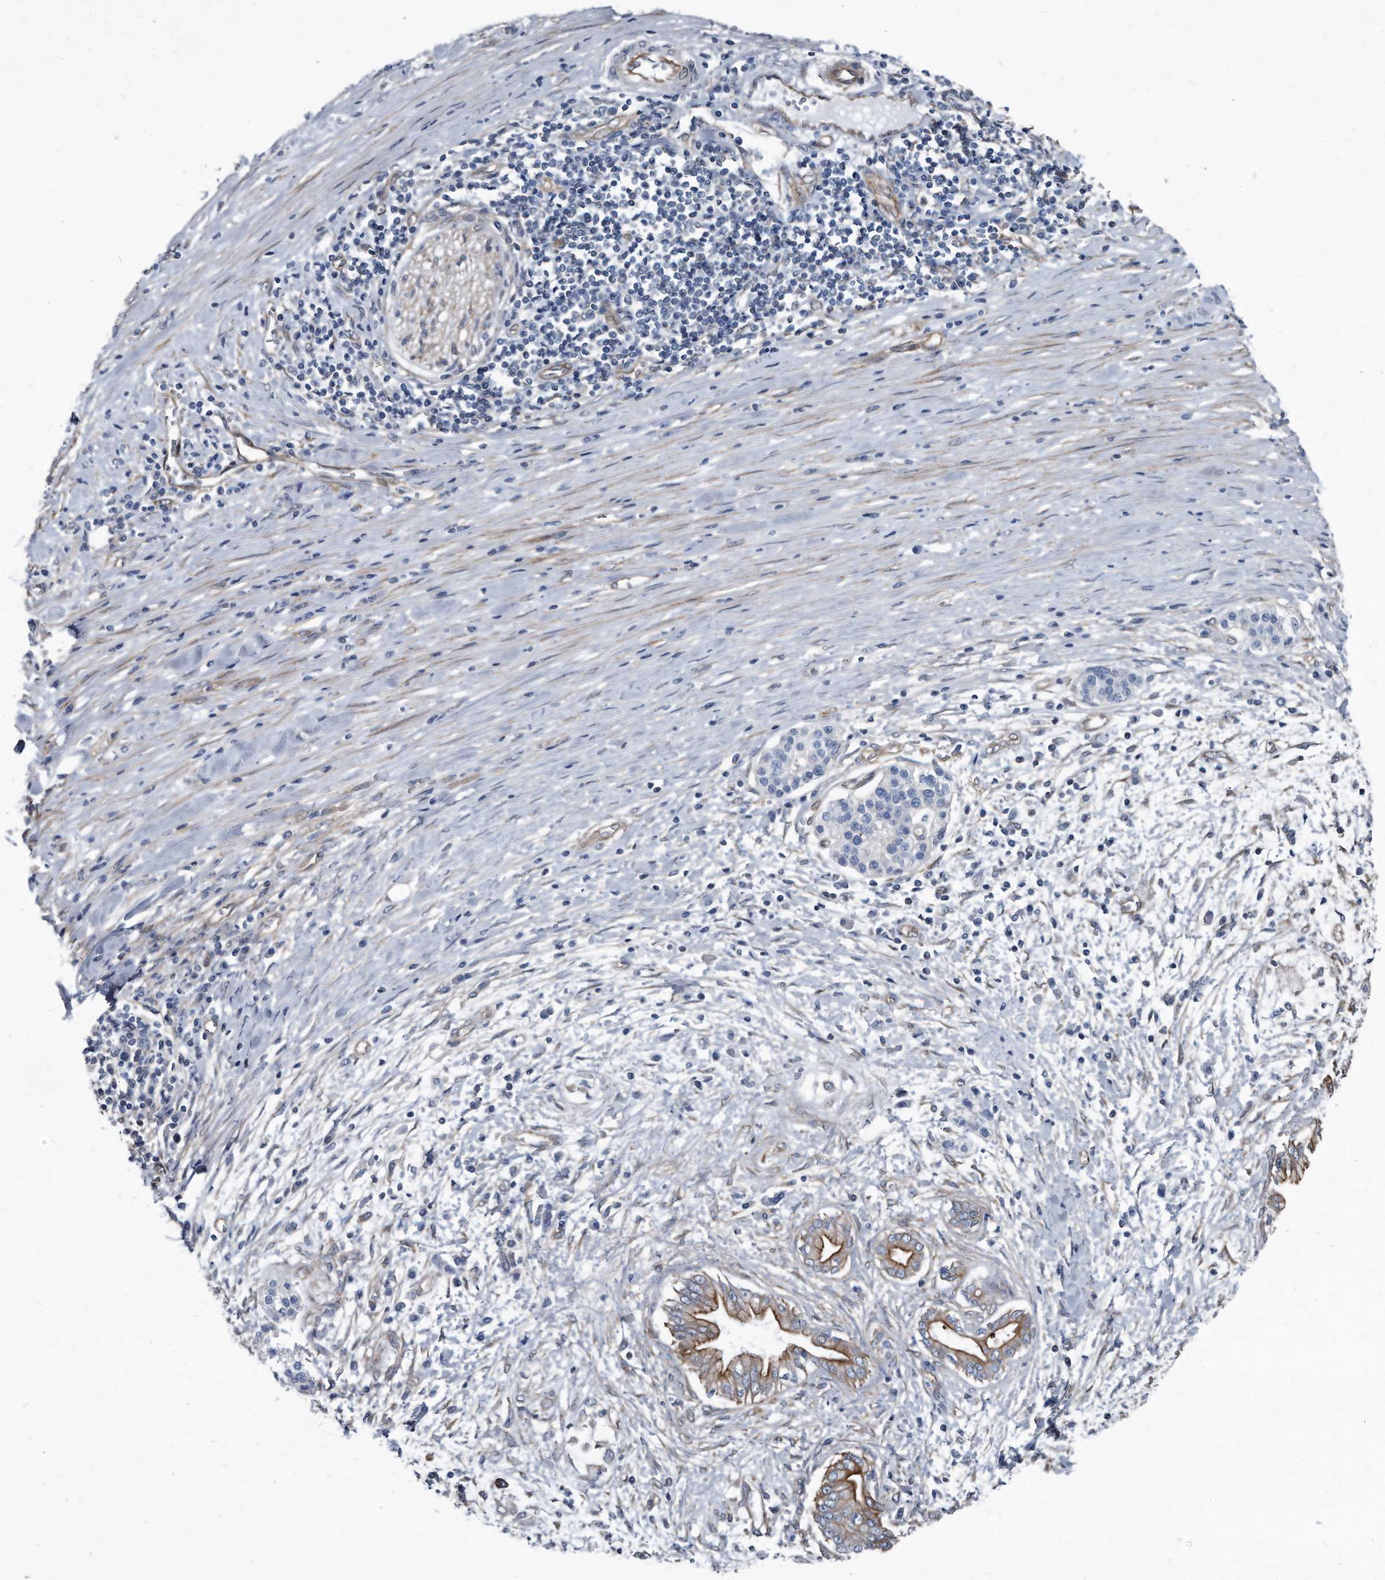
{"staining": {"intensity": "moderate", "quantity": ">75%", "location": "cytoplasmic/membranous"}, "tissue": "pancreatic cancer", "cell_type": "Tumor cells", "image_type": "cancer", "snomed": [{"axis": "morphology", "description": "Adenocarcinoma, NOS"}, {"axis": "topography", "description": "Pancreas"}], "caption": "Immunohistochemical staining of pancreatic cancer (adenocarcinoma) reveals moderate cytoplasmic/membranous protein expression in about >75% of tumor cells.", "gene": "PLEC", "patient": {"sex": "male", "age": 58}}